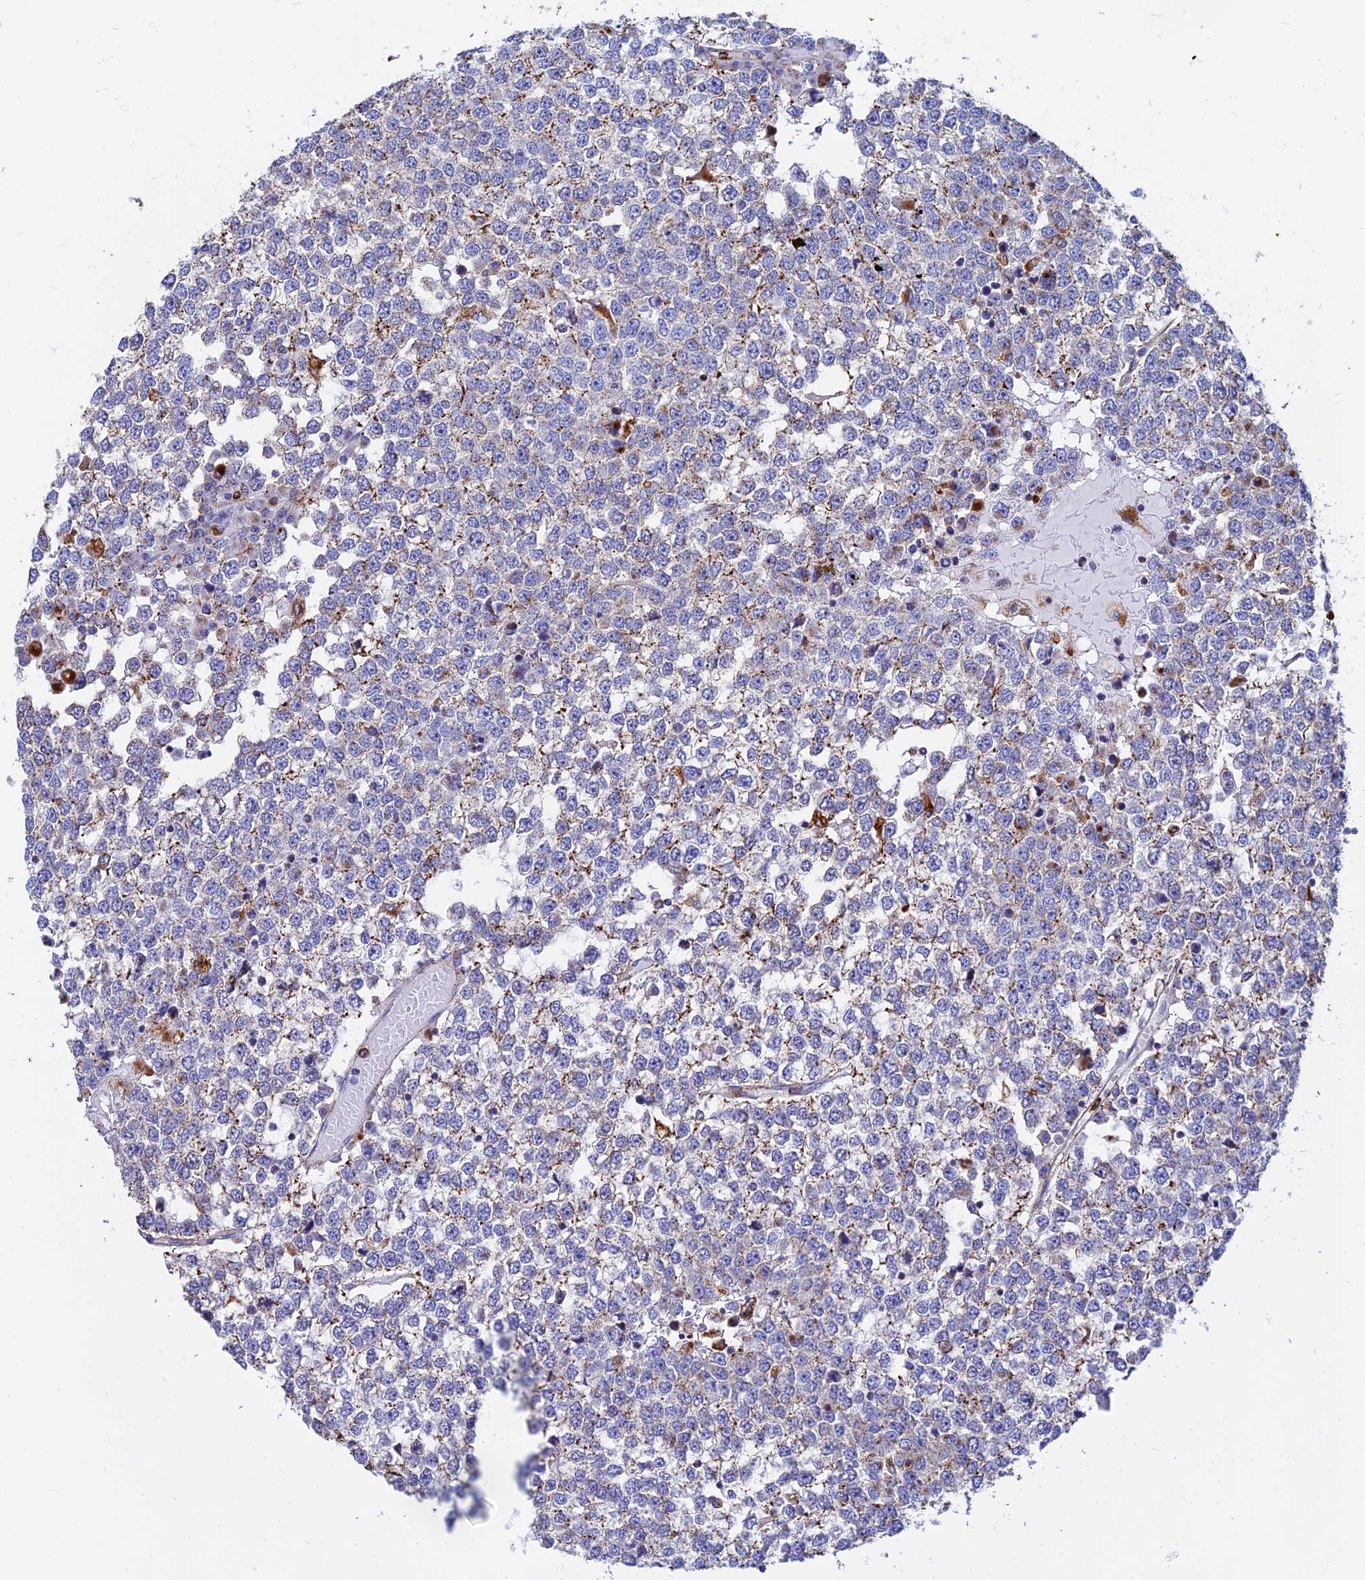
{"staining": {"intensity": "moderate", "quantity": "<25%", "location": "cytoplasmic/membranous"}, "tissue": "testis cancer", "cell_type": "Tumor cells", "image_type": "cancer", "snomed": [{"axis": "morphology", "description": "Seminoma, NOS"}, {"axis": "topography", "description": "Testis"}], "caption": "Testis cancer tissue reveals moderate cytoplasmic/membranous staining in about <25% of tumor cells, visualized by immunohistochemistry. (DAB (3,3'-diaminobenzidine) IHC, brown staining for protein, blue staining for nuclei).", "gene": "SPNS1", "patient": {"sex": "male", "age": 65}}